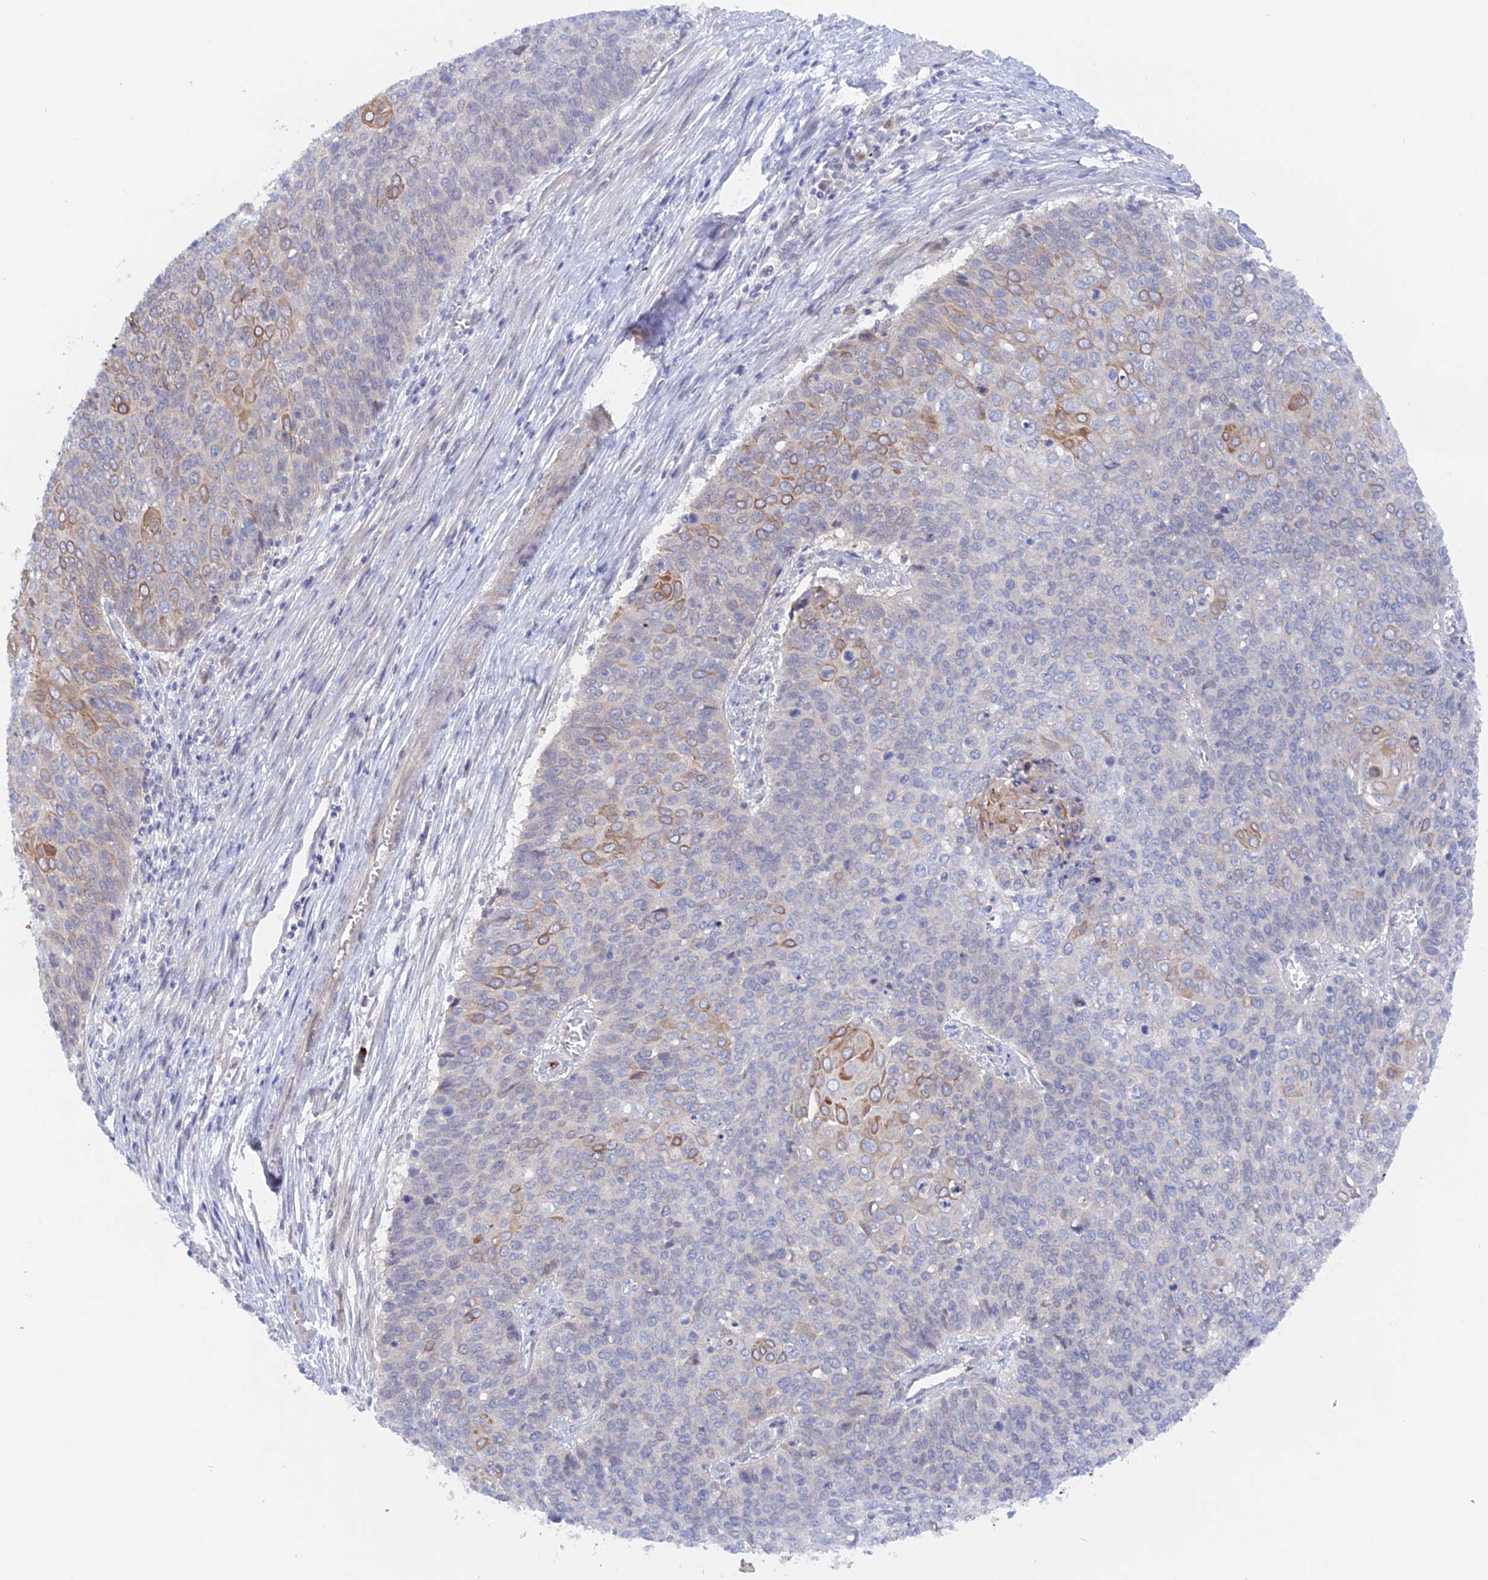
{"staining": {"intensity": "moderate", "quantity": "<25%", "location": "cytoplasmic/membranous"}, "tissue": "cervical cancer", "cell_type": "Tumor cells", "image_type": "cancer", "snomed": [{"axis": "morphology", "description": "Squamous cell carcinoma, NOS"}, {"axis": "topography", "description": "Cervix"}], "caption": "Cervical cancer stained with a protein marker demonstrates moderate staining in tumor cells.", "gene": "DACT3", "patient": {"sex": "female", "age": 39}}